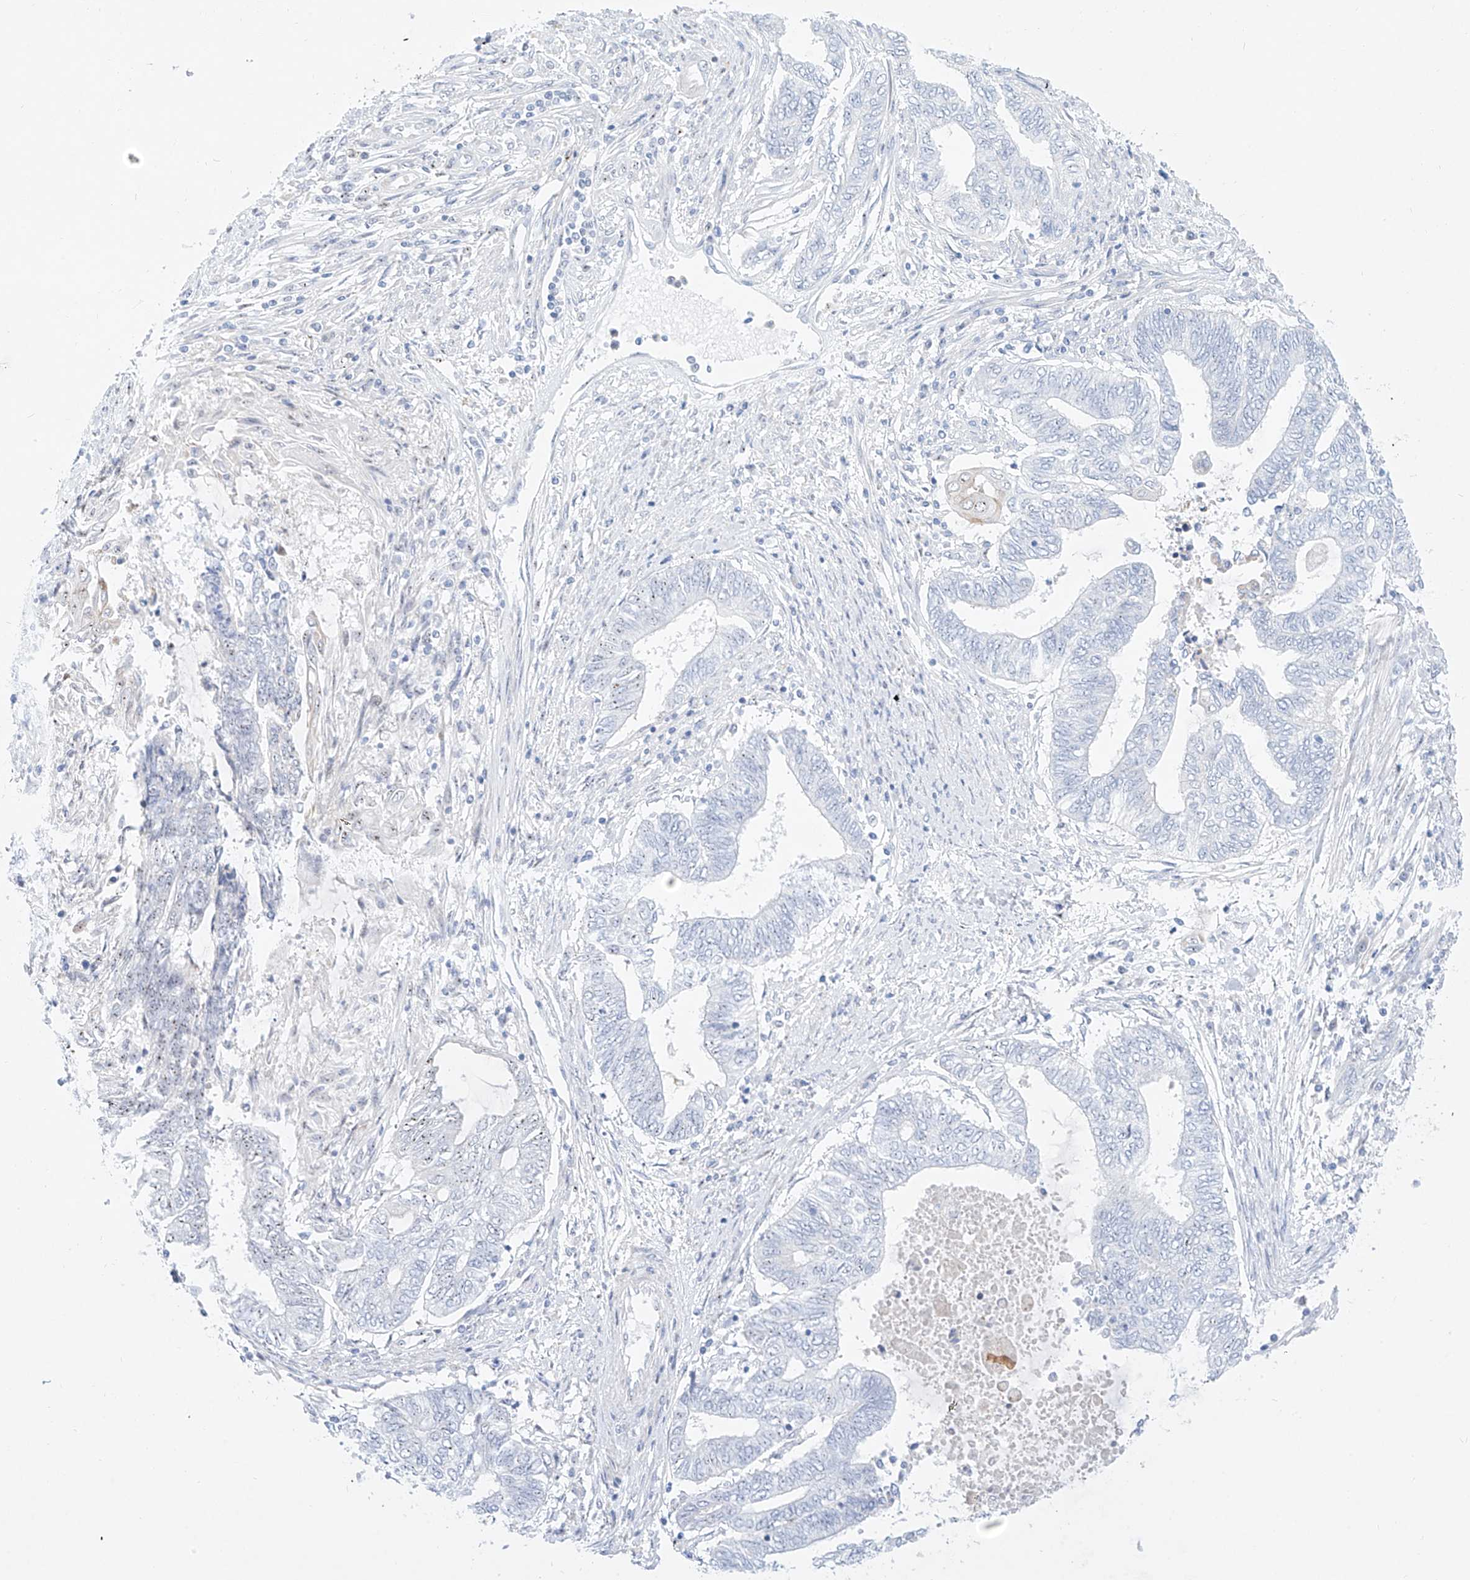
{"staining": {"intensity": "negative", "quantity": "none", "location": "none"}, "tissue": "endometrial cancer", "cell_type": "Tumor cells", "image_type": "cancer", "snomed": [{"axis": "morphology", "description": "Adenocarcinoma, NOS"}, {"axis": "topography", "description": "Uterus"}, {"axis": "topography", "description": "Endometrium"}], "caption": "DAB immunohistochemical staining of endometrial cancer shows no significant staining in tumor cells. Brightfield microscopy of IHC stained with DAB (brown) and hematoxylin (blue), captured at high magnification.", "gene": "SNU13", "patient": {"sex": "female", "age": 70}}